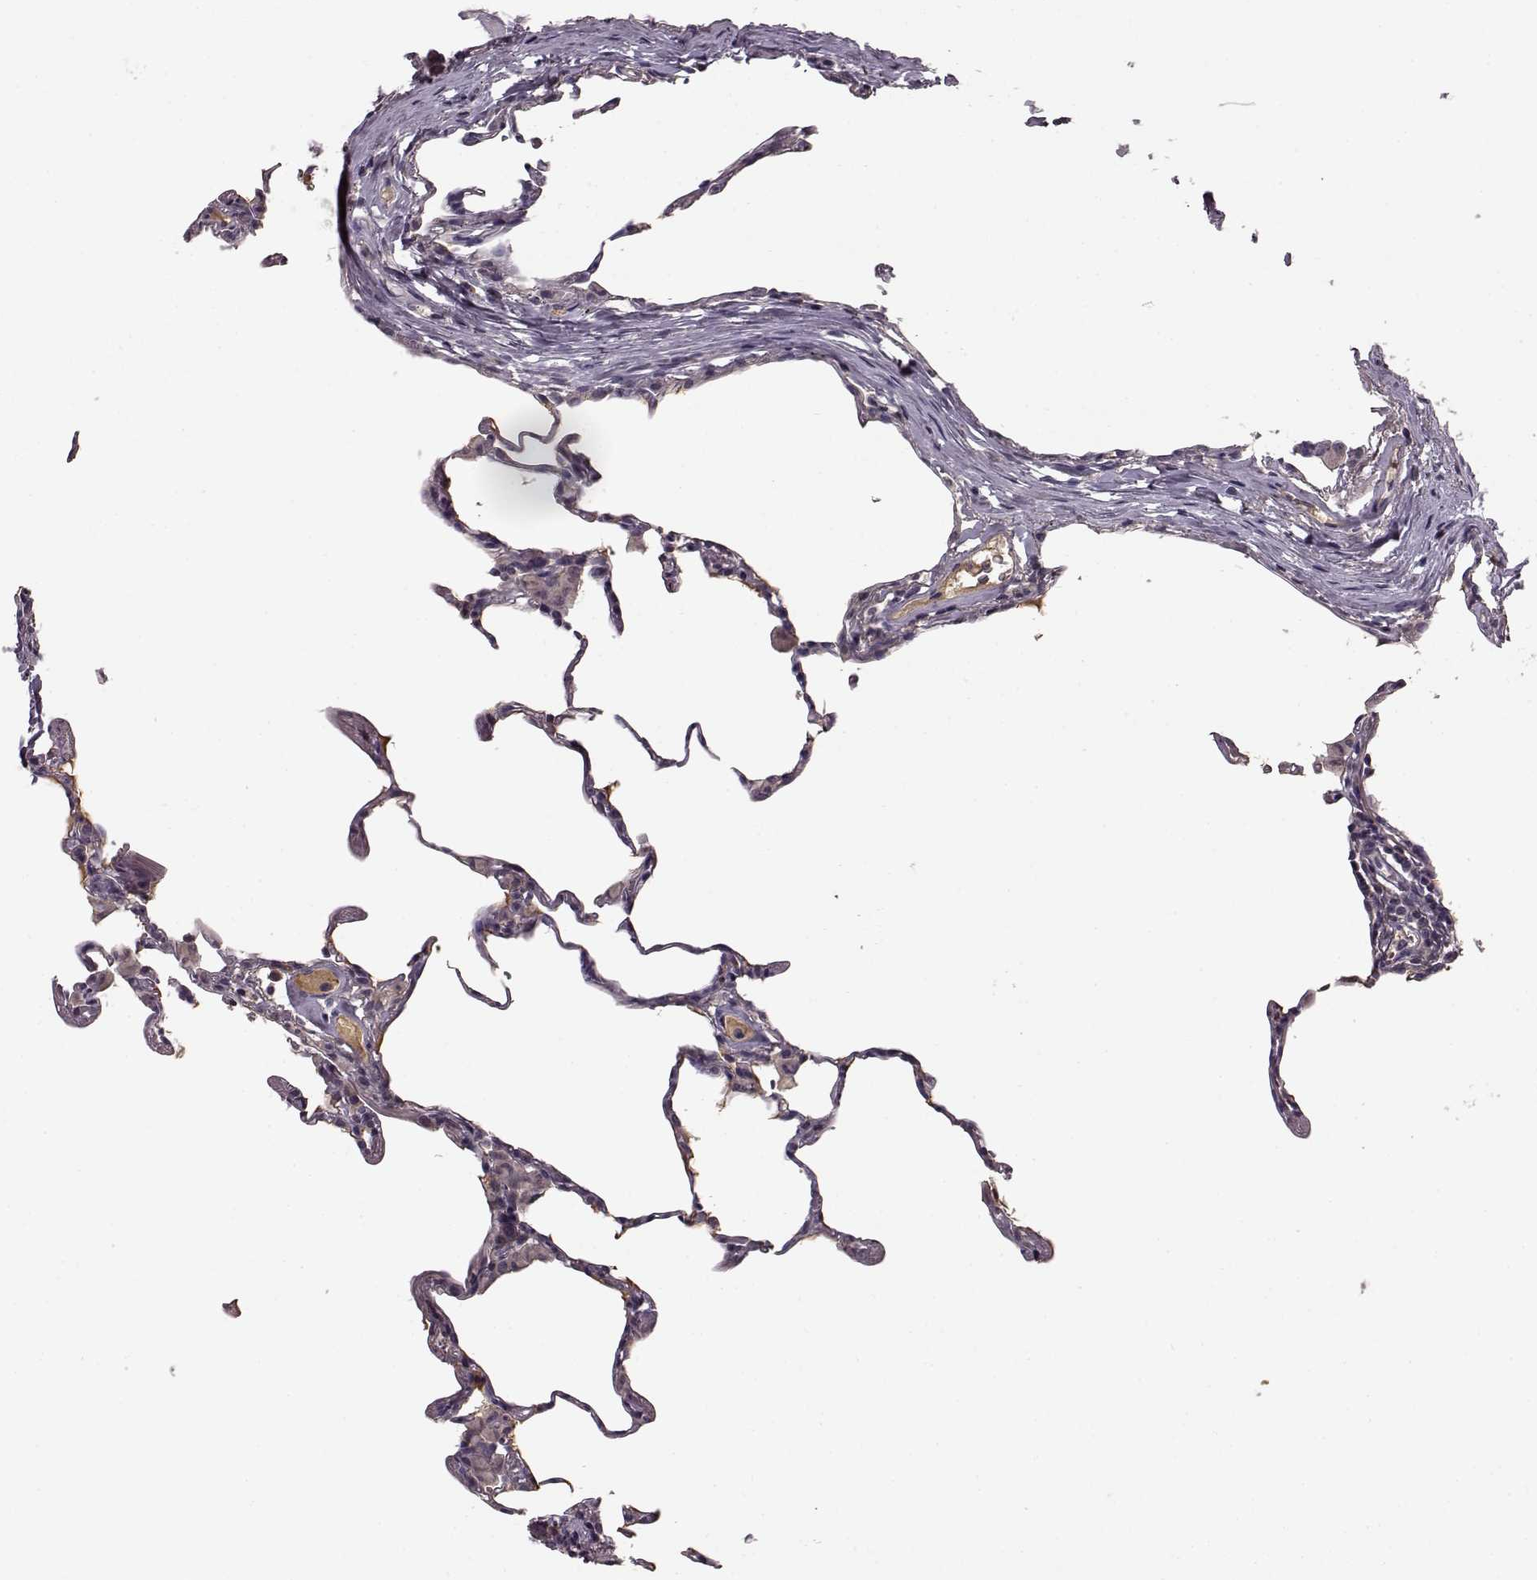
{"staining": {"intensity": "negative", "quantity": "none", "location": "none"}, "tissue": "lung", "cell_type": "Alveolar cells", "image_type": "normal", "snomed": [{"axis": "morphology", "description": "Normal tissue, NOS"}, {"axis": "topography", "description": "Lung"}], "caption": "This is a photomicrograph of immunohistochemistry staining of normal lung, which shows no positivity in alveolar cells. (DAB IHC, high magnification).", "gene": "NRL", "patient": {"sex": "female", "age": 57}}